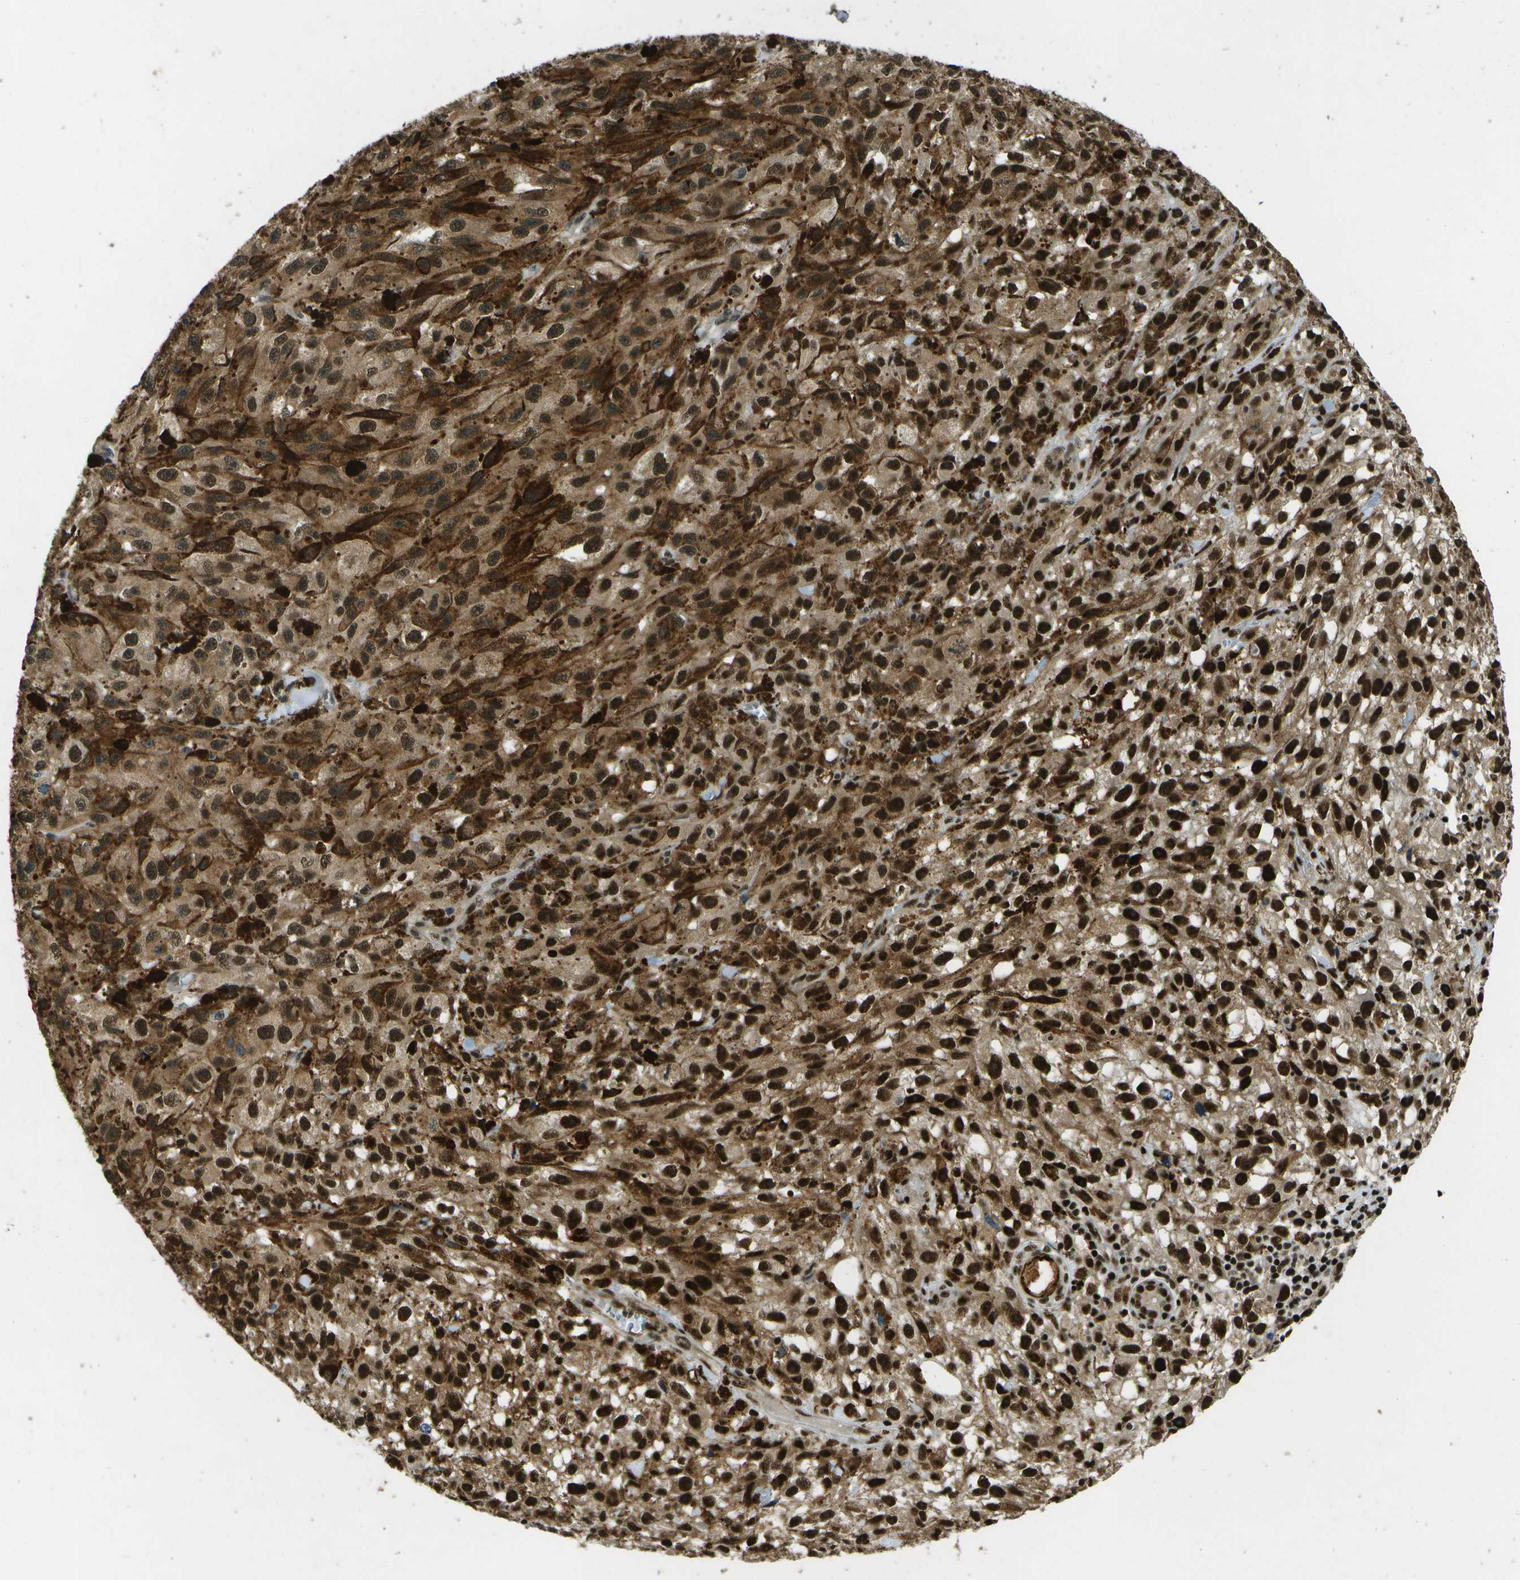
{"staining": {"intensity": "strong", "quantity": ">75%", "location": "cytoplasmic/membranous,nuclear"}, "tissue": "melanoma", "cell_type": "Tumor cells", "image_type": "cancer", "snomed": [{"axis": "morphology", "description": "Malignant melanoma, NOS"}, {"axis": "topography", "description": "Skin"}], "caption": "Malignant melanoma stained for a protein shows strong cytoplasmic/membranous and nuclear positivity in tumor cells.", "gene": "GANC", "patient": {"sex": "female", "age": 104}}